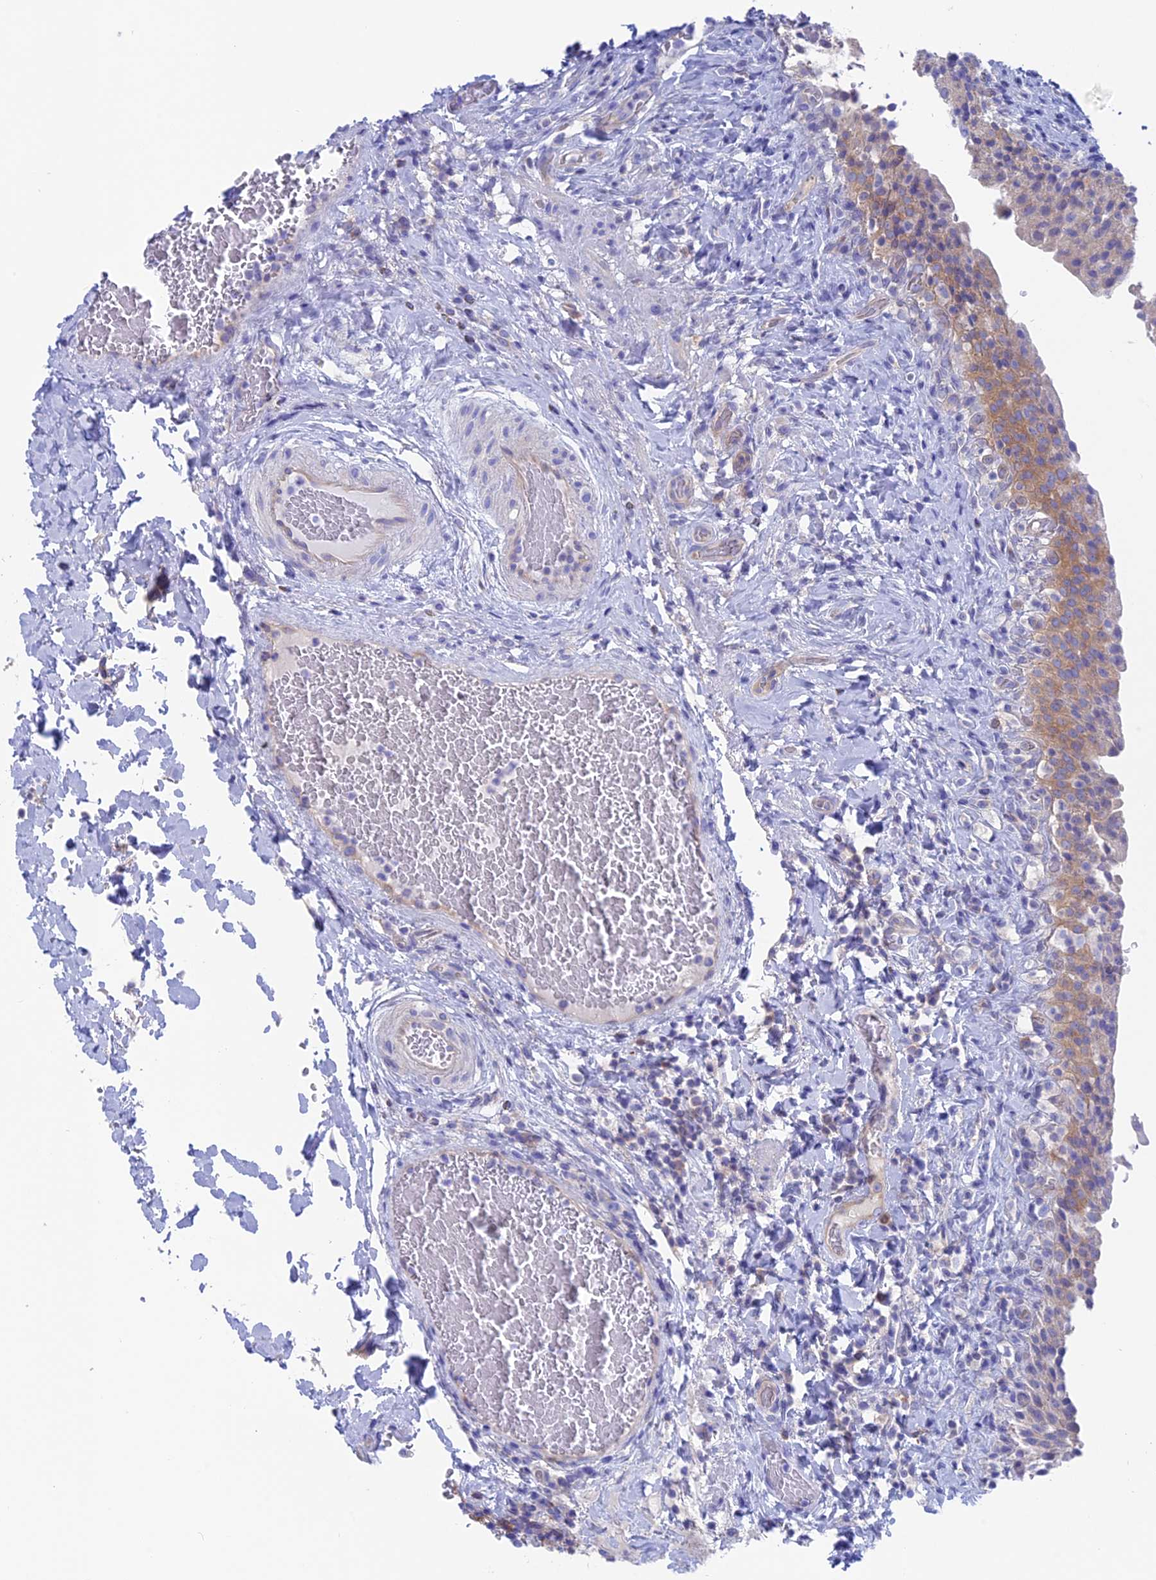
{"staining": {"intensity": "moderate", "quantity": "25%-75%", "location": "cytoplasmic/membranous"}, "tissue": "urinary bladder", "cell_type": "Urothelial cells", "image_type": "normal", "snomed": [{"axis": "morphology", "description": "Normal tissue, NOS"}, {"axis": "morphology", "description": "Inflammation, NOS"}, {"axis": "topography", "description": "Urinary bladder"}], "caption": "Brown immunohistochemical staining in normal human urinary bladder shows moderate cytoplasmic/membranous staining in approximately 25%-75% of urothelial cells. (Brightfield microscopy of DAB IHC at high magnification).", "gene": "LZTFL1", "patient": {"sex": "male", "age": 64}}